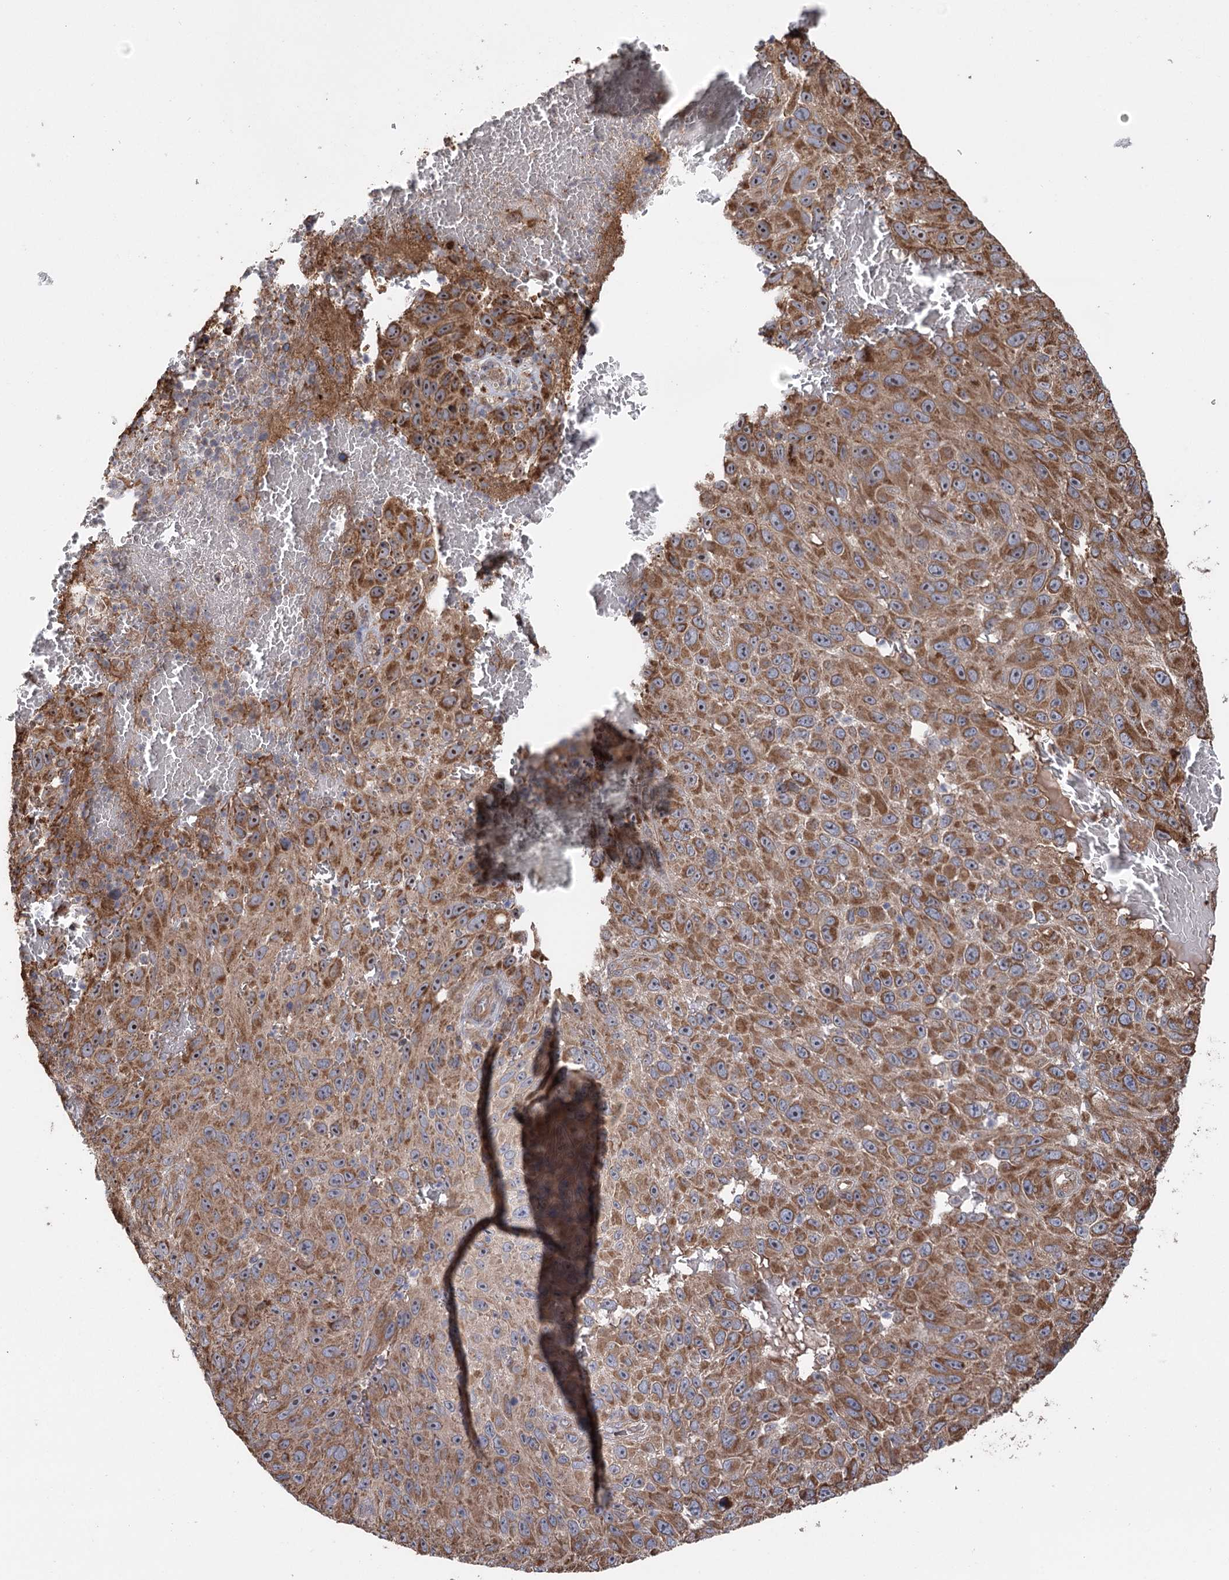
{"staining": {"intensity": "strong", "quantity": ">75%", "location": "cytoplasmic/membranous,nuclear"}, "tissue": "melanoma", "cell_type": "Tumor cells", "image_type": "cancer", "snomed": [{"axis": "morphology", "description": "Malignant melanoma, NOS"}, {"axis": "topography", "description": "Skin"}], "caption": "About >75% of tumor cells in malignant melanoma reveal strong cytoplasmic/membranous and nuclear protein expression as visualized by brown immunohistochemical staining.", "gene": "RWDD4", "patient": {"sex": "female", "age": 96}}